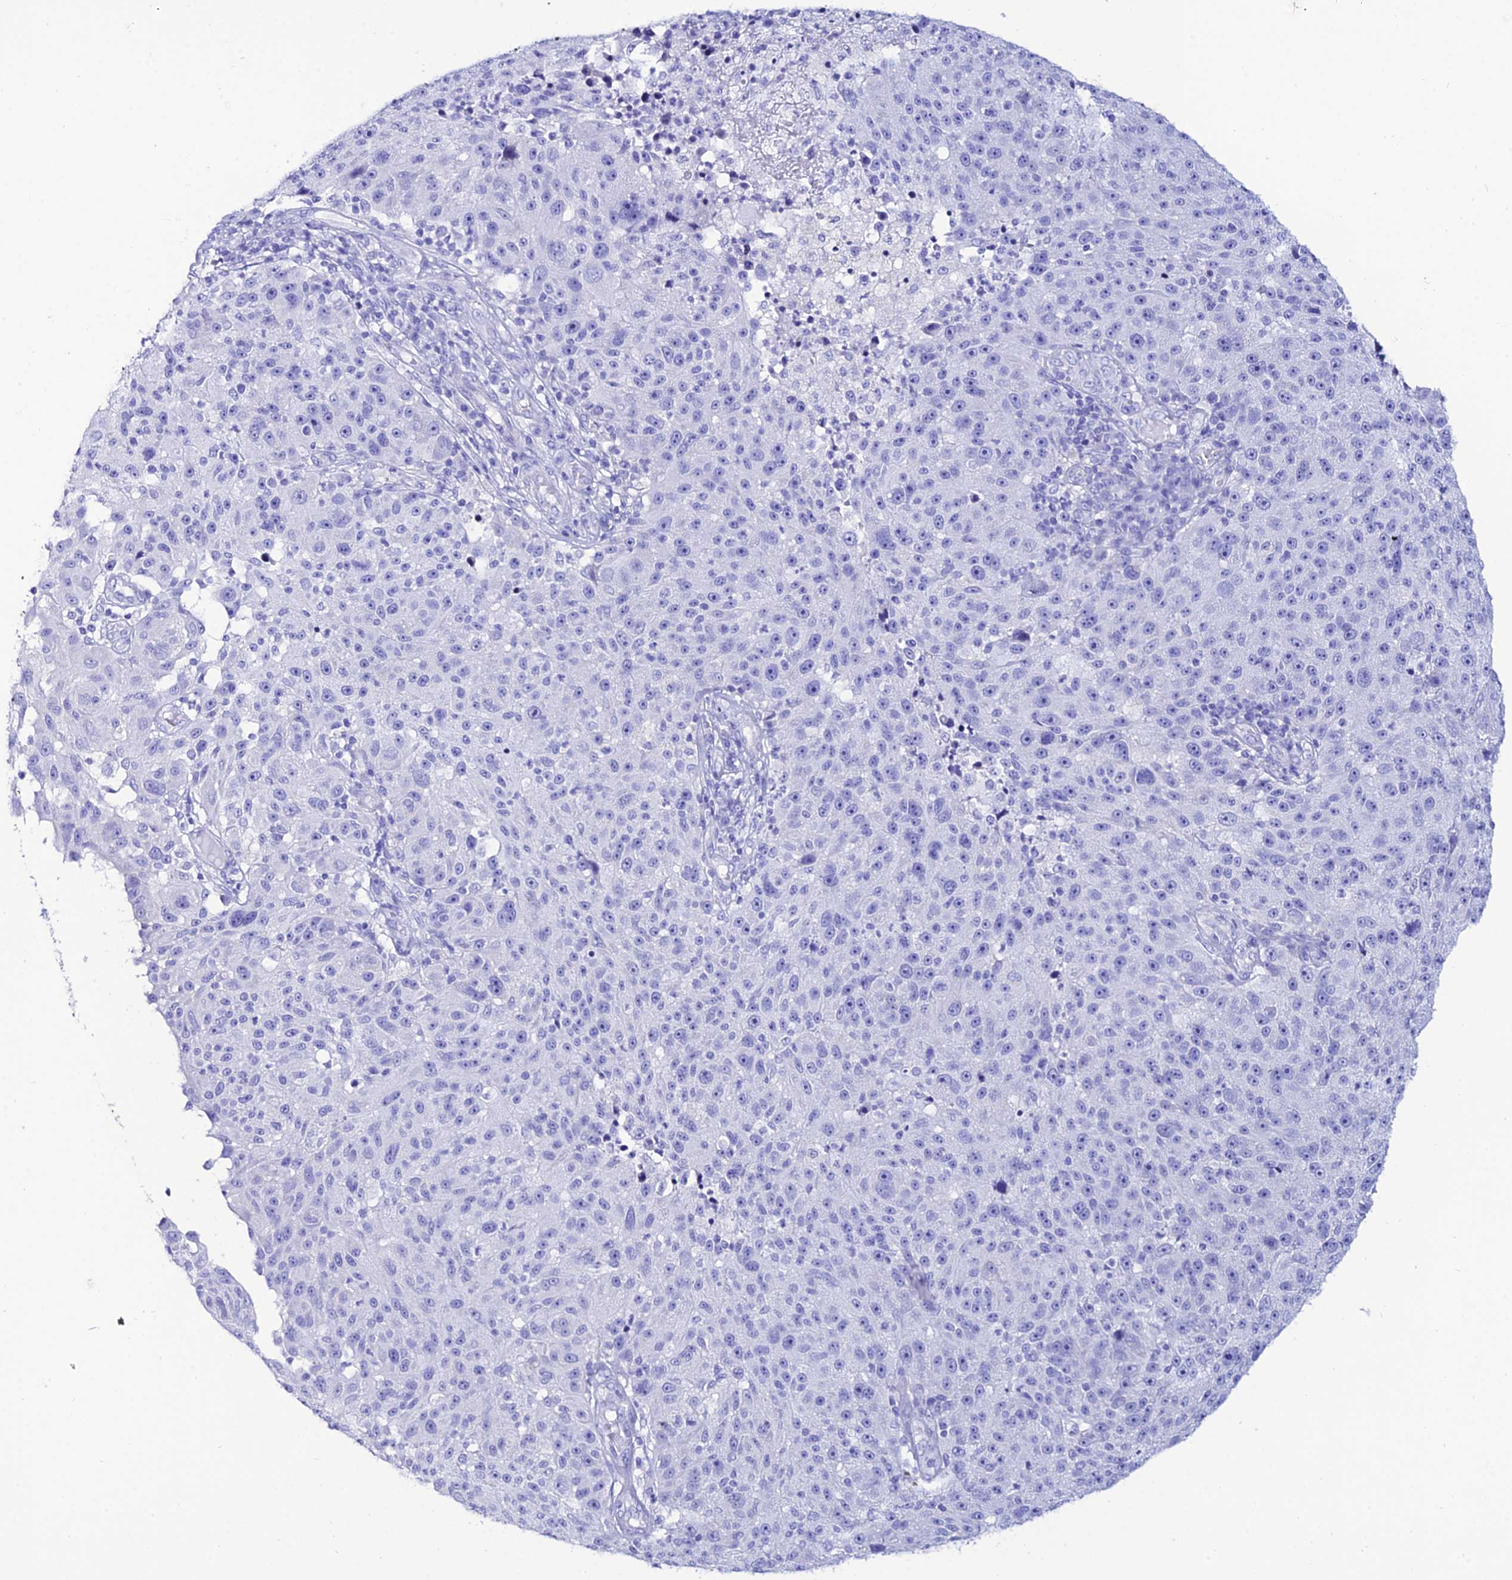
{"staining": {"intensity": "negative", "quantity": "none", "location": "none"}, "tissue": "melanoma", "cell_type": "Tumor cells", "image_type": "cancer", "snomed": [{"axis": "morphology", "description": "Malignant melanoma, NOS"}, {"axis": "topography", "description": "Skin"}], "caption": "DAB immunohistochemical staining of human melanoma demonstrates no significant positivity in tumor cells.", "gene": "OR4D5", "patient": {"sex": "male", "age": 53}}